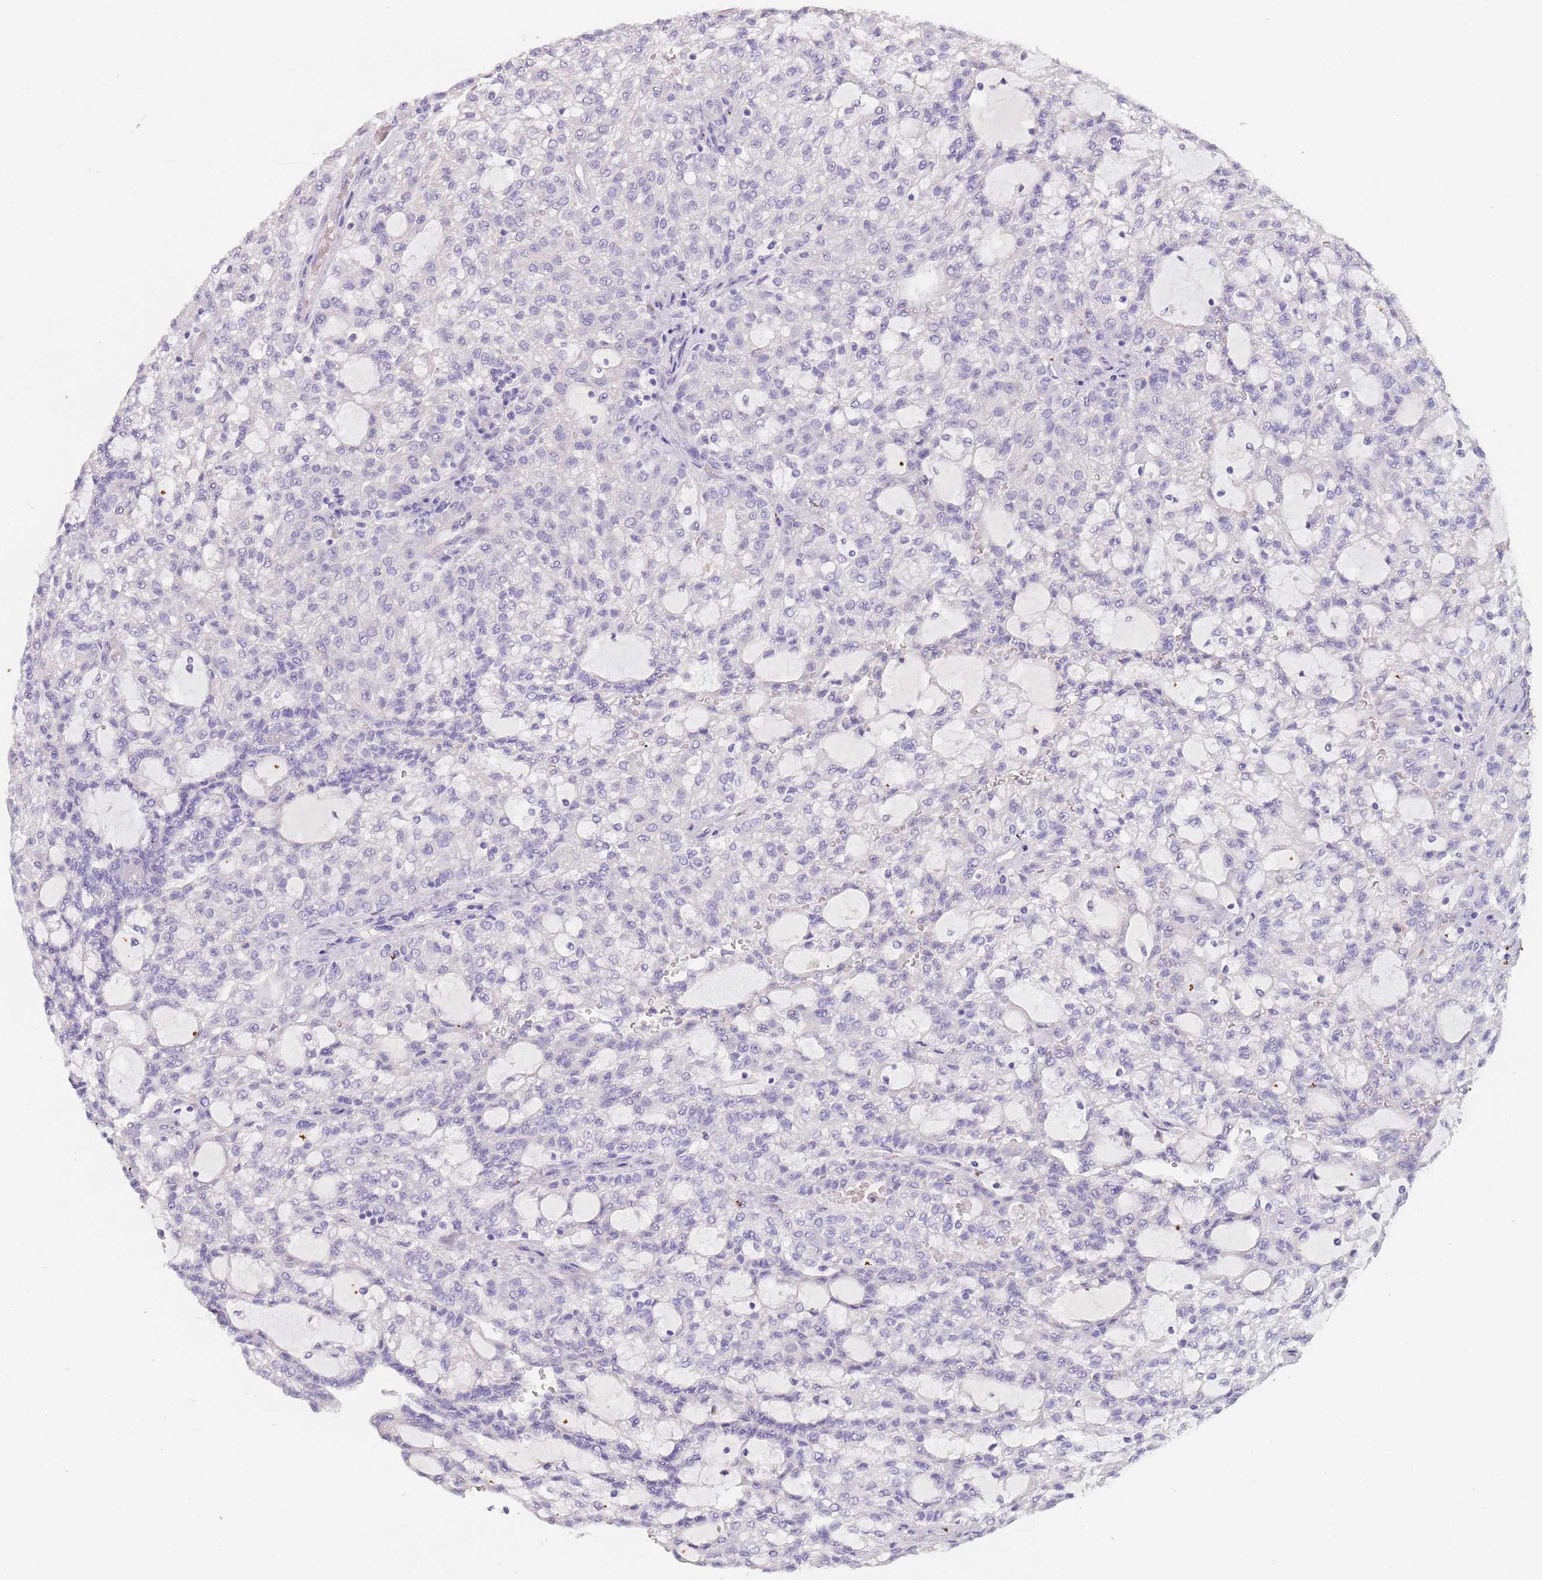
{"staining": {"intensity": "negative", "quantity": "none", "location": "none"}, "tissue": "renal cancer", "cell_type": "Tumor cells", "image_type": "cancer", "snomed": [{"axis": "morphology", "description": "Adenocarcinoma, NOS"}, {"axis": "topography", "description": "Kidney"}], "caption": "A high-resolution photomicrograph shows IHC staining of renal adenocarcinoma, which shows no significant expression in tumor cells. (Brightfield microscopy of DAB immunohistochemistry at high magnification).", "gene": "MAN1C1", "patient": {"sex": "male", "age": 63}}